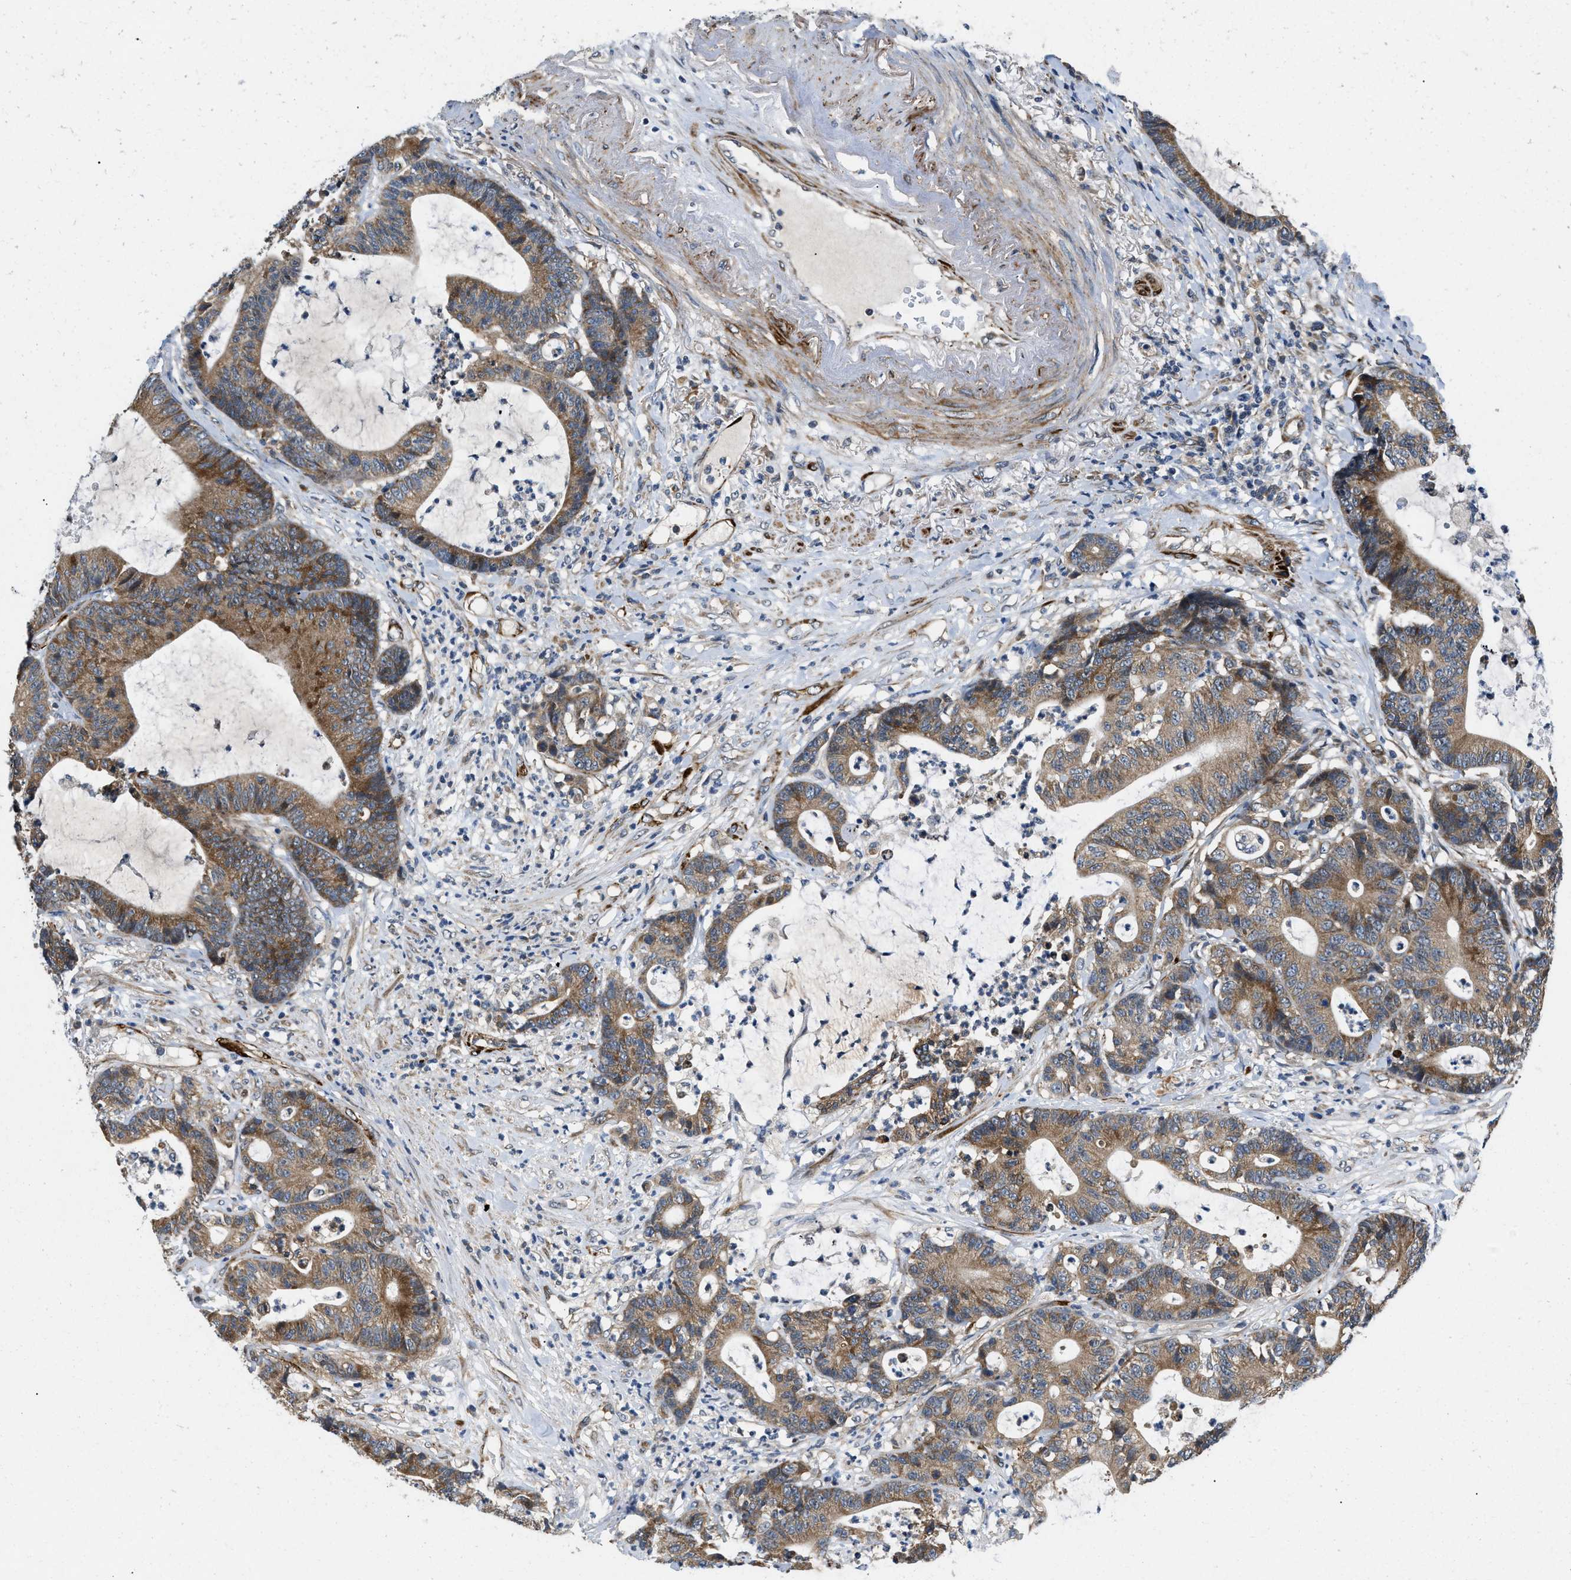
{"staining": {"intensity": "moderate", "quantity": ">75%", "location": "cytoplasmic/membranous"}, "tissue": "colorectal cancer", "cell_type": "Tumor cells", "image_type": "cancer", "snomed": [{"axis": "morphology", "description": "Adenocarcinoma, NOS"}, {"axis": "topography", "description": "Colon"}], "caption": "About >75% of tumor cells in human colorectal adenocarcinoma display moderate cytoplasmic/membranous protein positivity as visualized by brown immunohistochemical staining.", "gene": "ZNF599", "patient": {"sex": "female", "age": 84}}